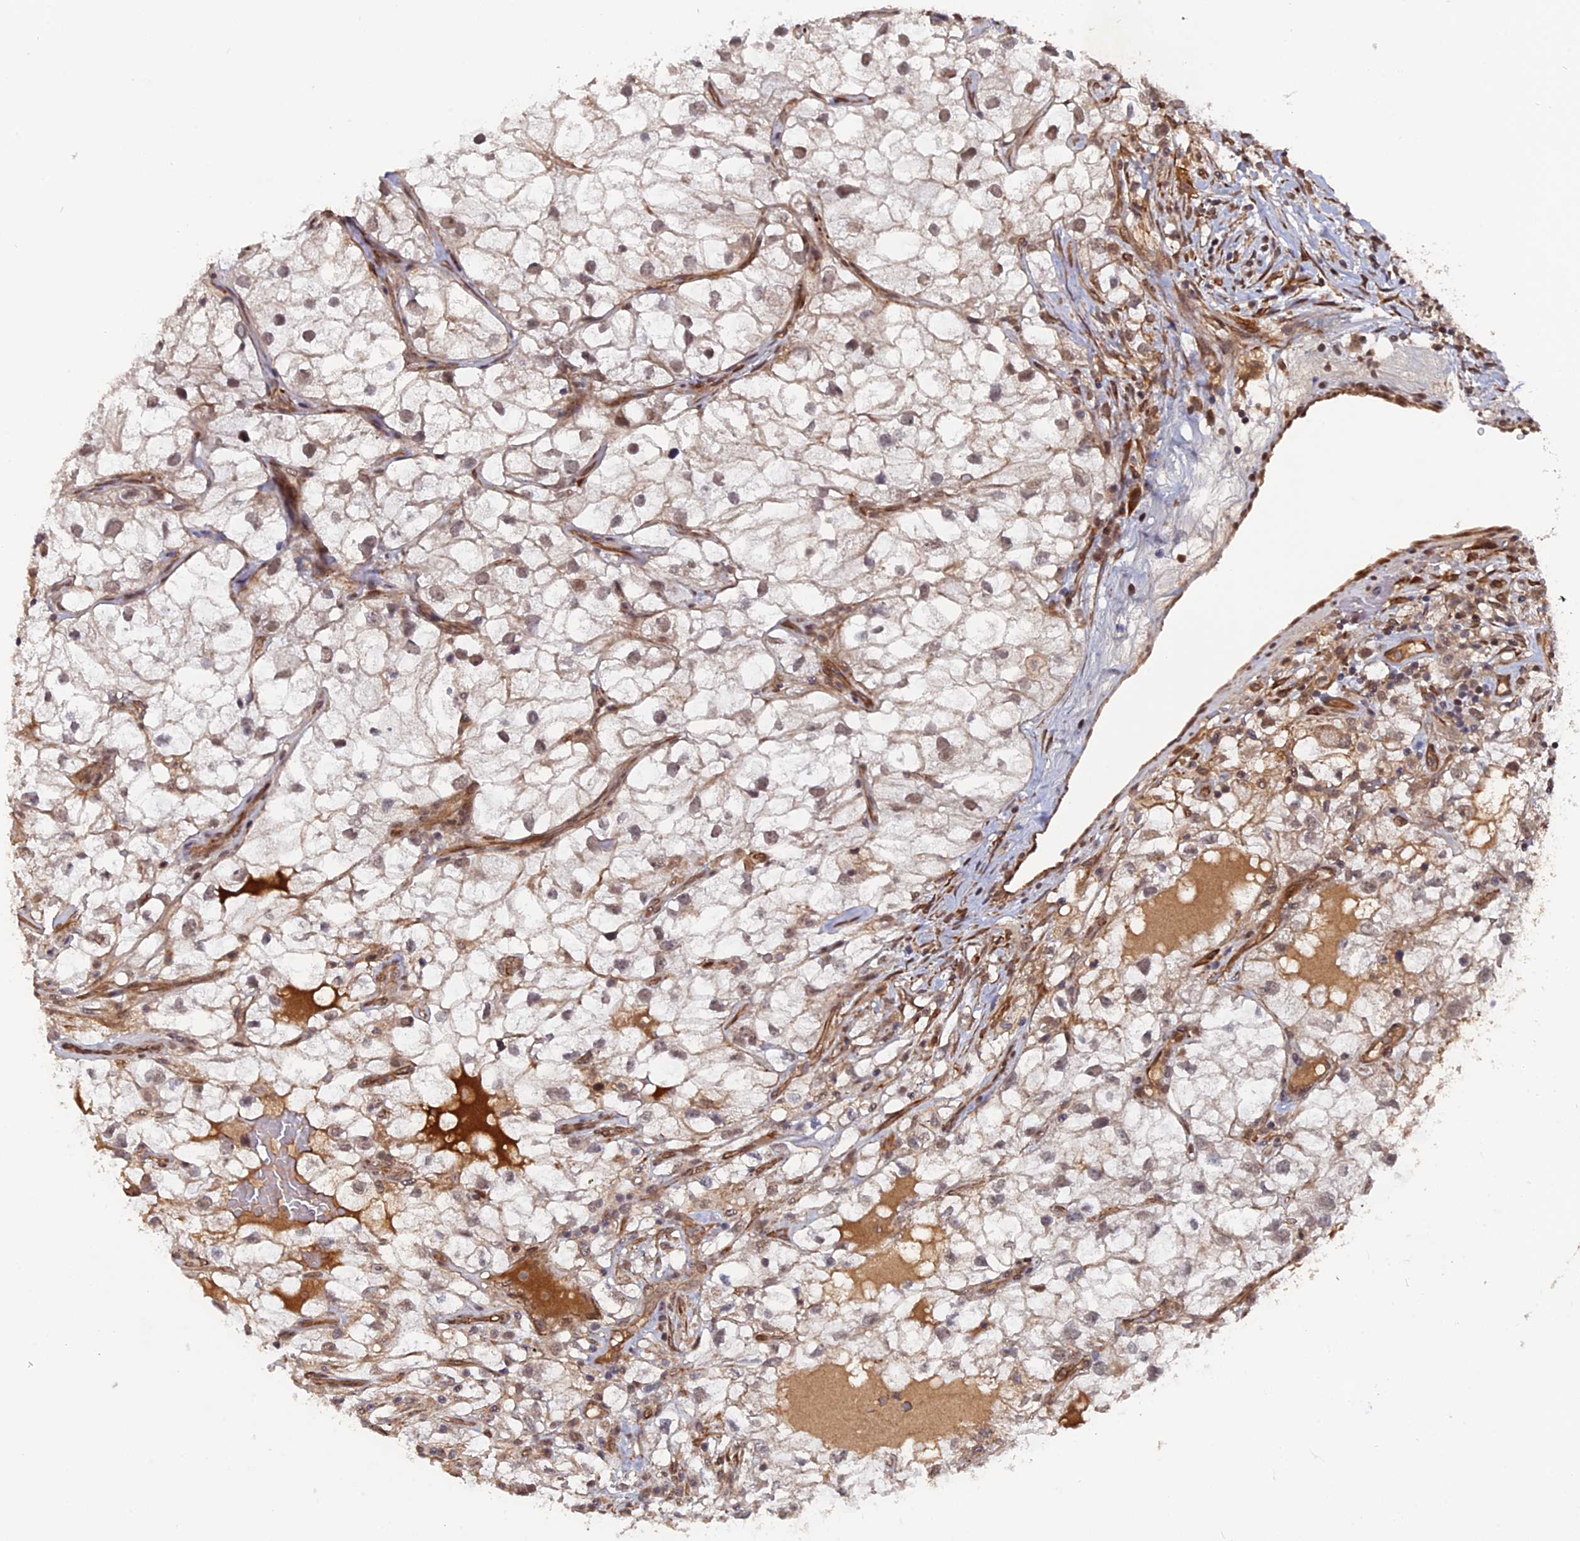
{"staining": {"intensity": "weak", "quantity": "25%-75%", "location": "nuclear"}, "tissue": "renal cancer", "cell_type": "Tumor cells", "image_type": "cancer", "snomed": [{"axis": "morphology", "description": "Adenocarcinoma, NOS"}, {"axis": "topography", "description": "Kidney"}], "caption": "Adenocarcinoma (renal) tissue reveals weak nuclear positivity in about 25%-75% of tumor cells, visualized by immunohistochemistry.", "gene": "NOSIP", "patient": {"sex": "male", "age": 59}}